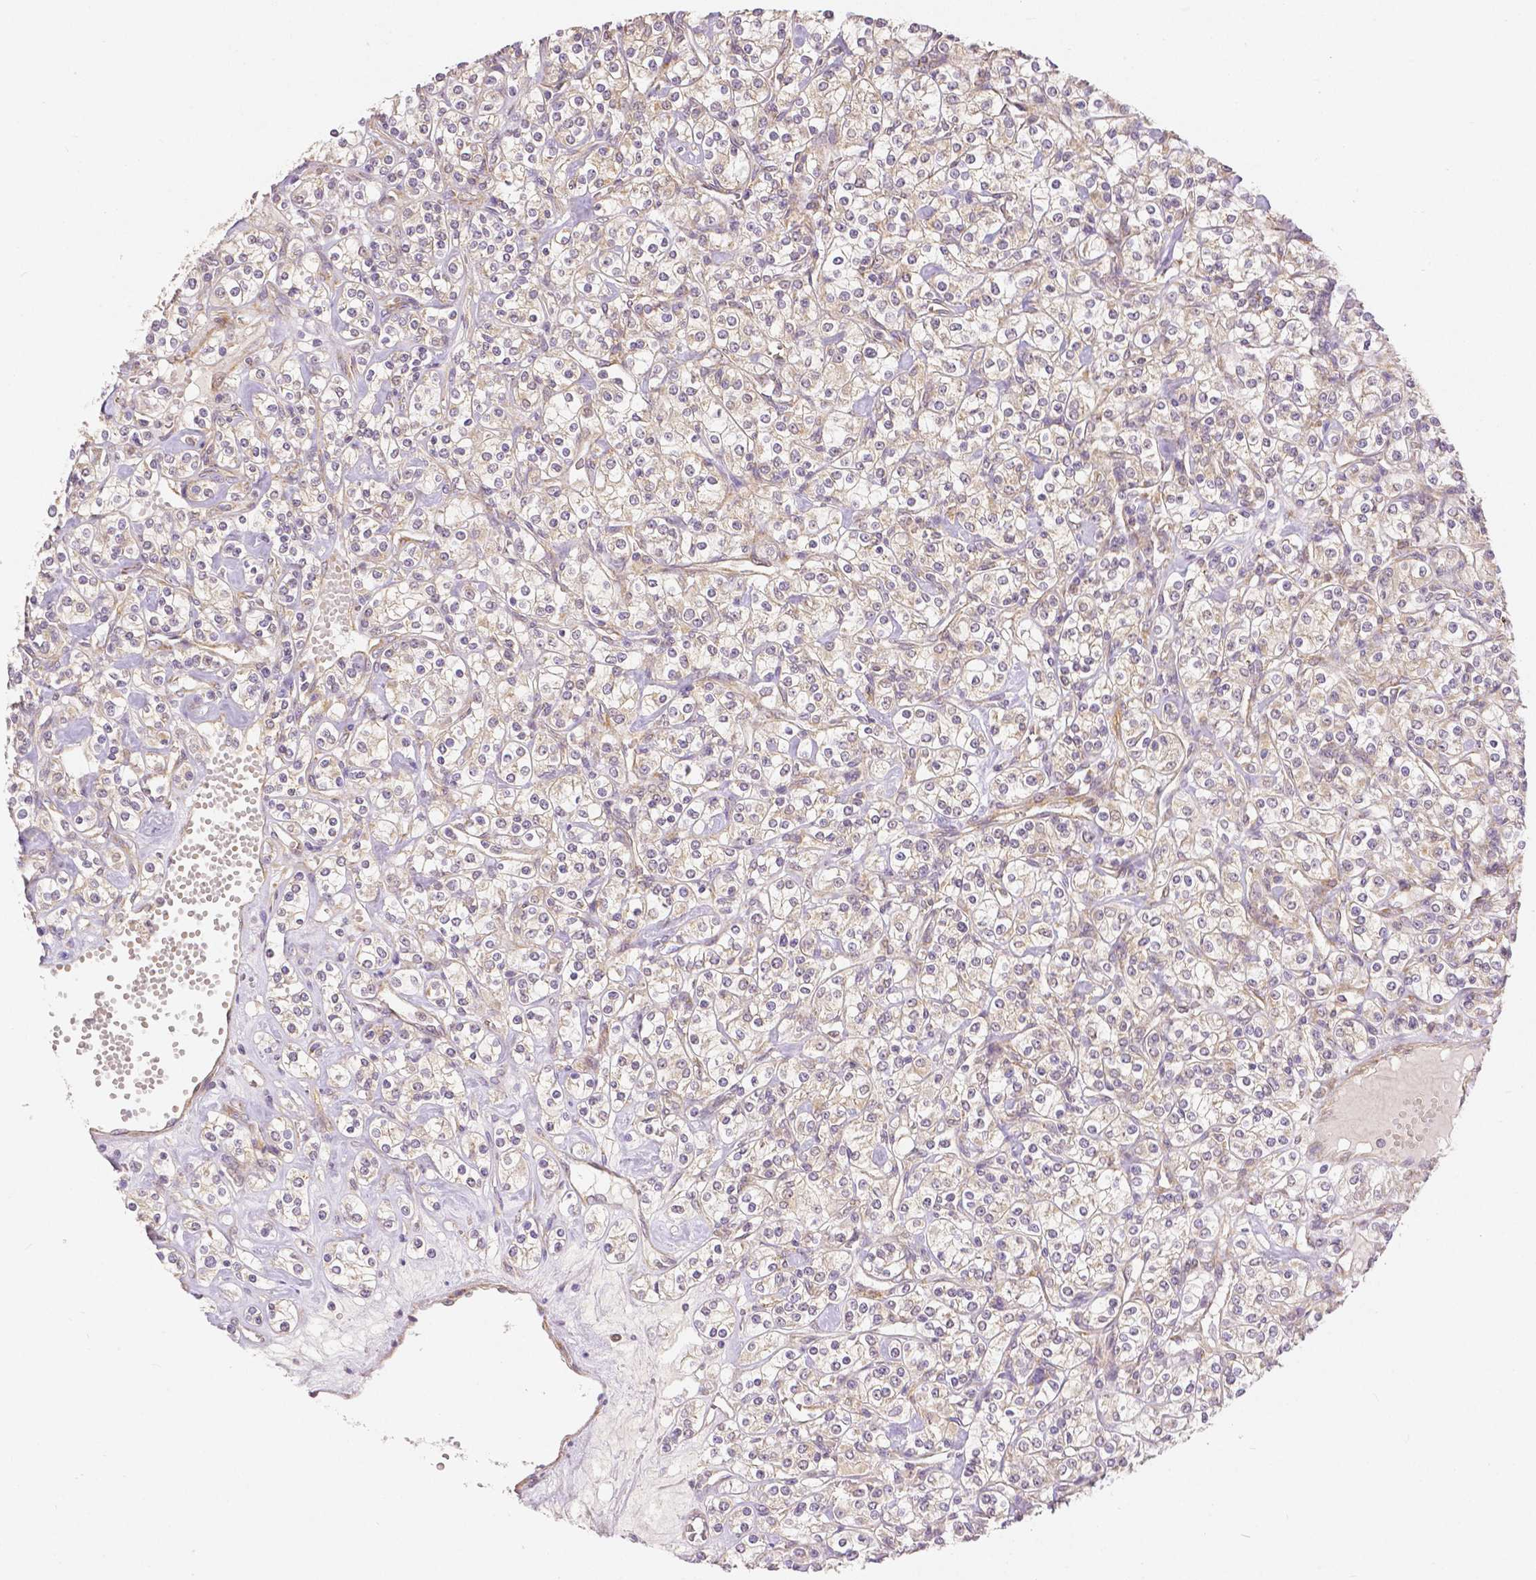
{"staining": {"intensity": "weak", "quantity": "<25%", "location": "cytoplasmic/membranous"}, "tissue": "renal cancer", "cell_type": "Tumor cells", "image_type": "cancer", "snomed": [{"axis": "morphology", "description": "Adenocarcinoma, NOS"}, {"axis": "topography", "description": "Kidney"}], "caption": "Adenocarcinoma (renal) was stained to show a protein in brown. There is no significant positivity in tumor cells.", "gene": "RHOT1", "patient": {"sex": "male", "age": 77}}